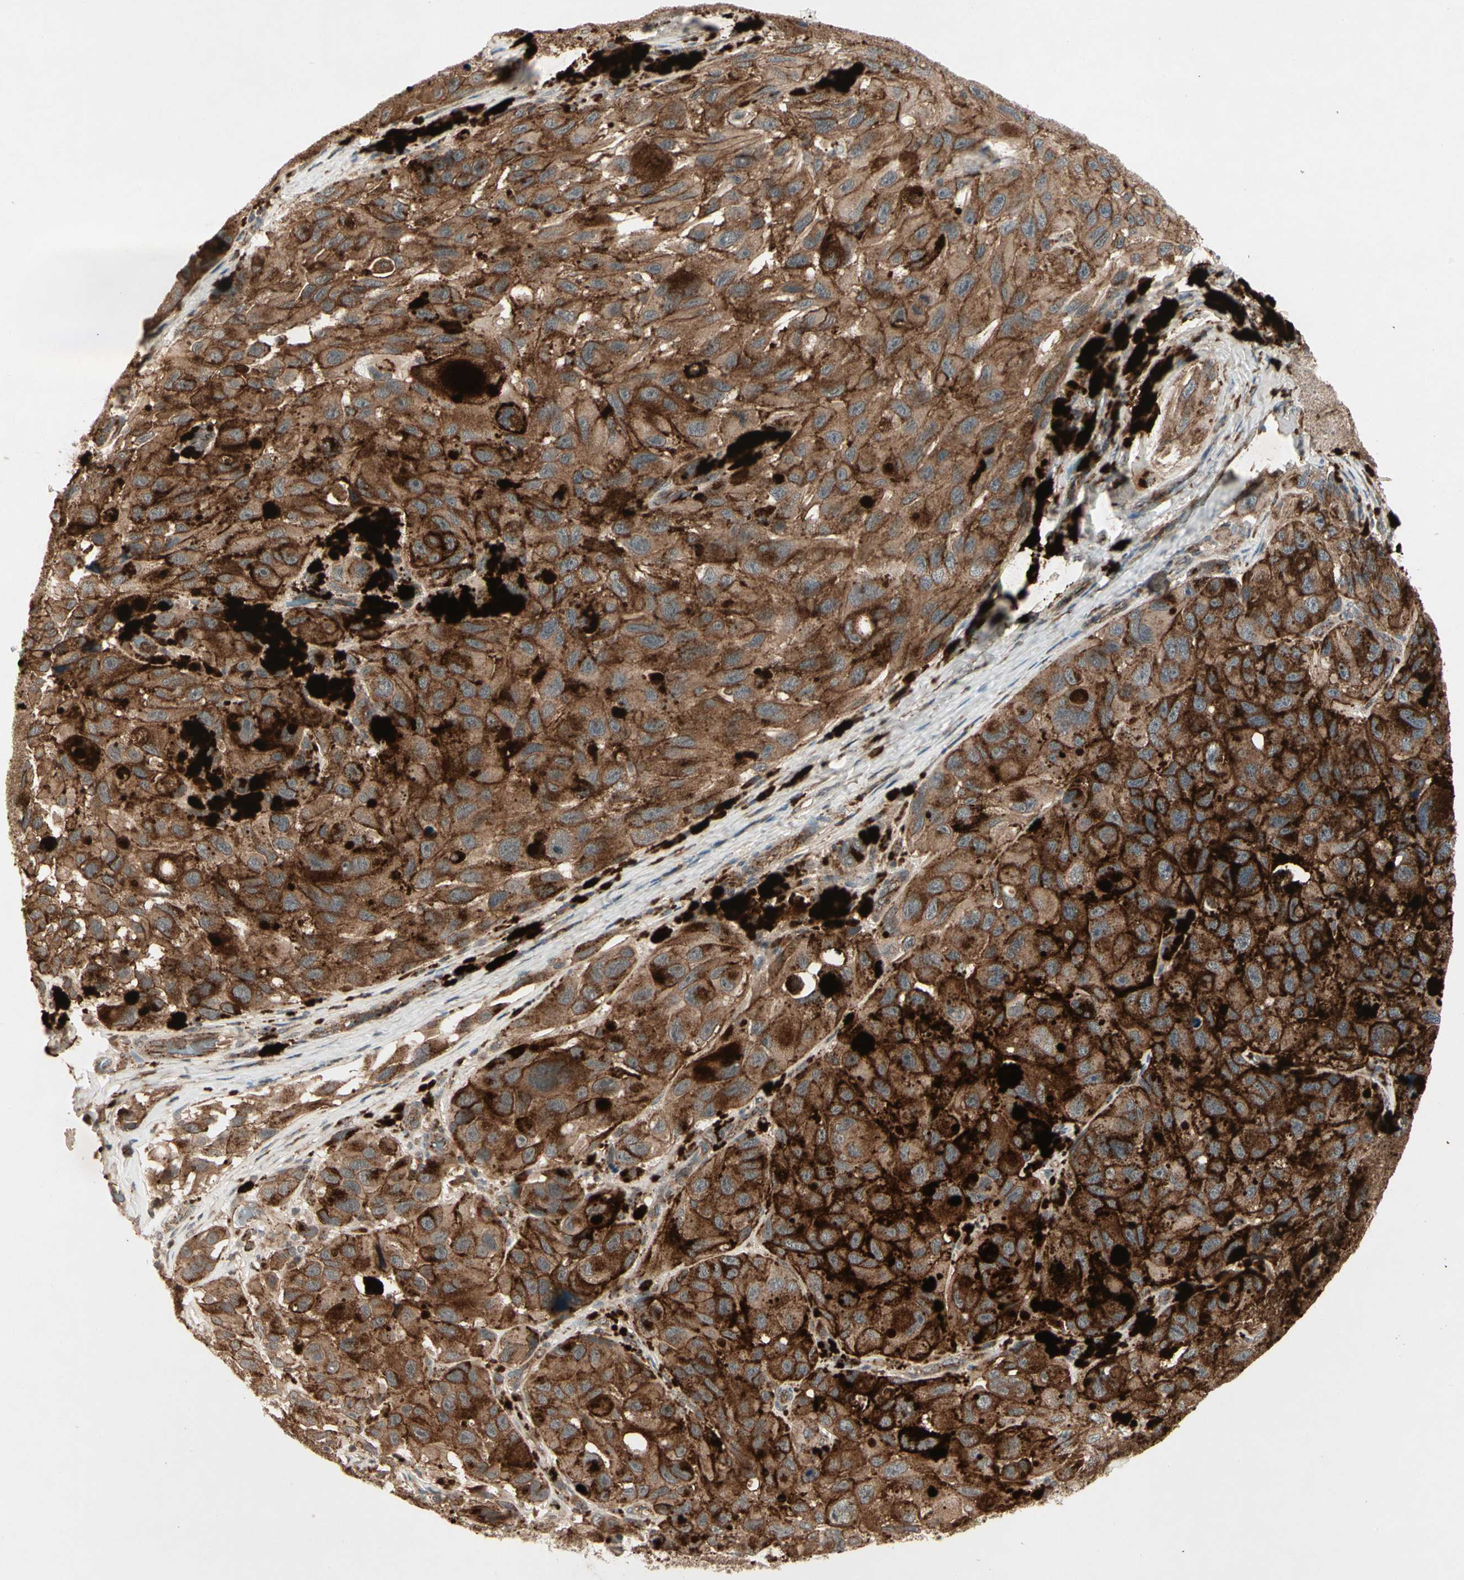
{"staining": {"intensity": "strong", "quantity": ">75%", "location": "cytoplasmic/membranous"}, "tissue": "melanoma", "cell_type": "Tumor cells", "image_type": "cancer", "snomed": [{"axis": "morphology", "description": "Malignant melanoma, NOS"}, {"axis": "topography", "description": "Skin"}], "caption": "Immunohistochemistry (IHC) micrograph of neoplastic tissue: melanoma stained using immunohistochemistry displays high levels of strong protein expression localized specifically in the cytoplasmic/membranous of tumor cells, appearing as a cytoplasmic/membranous brown color.", "gene": "FLOT1", "patient": {"sex": "female", "age": 73}}